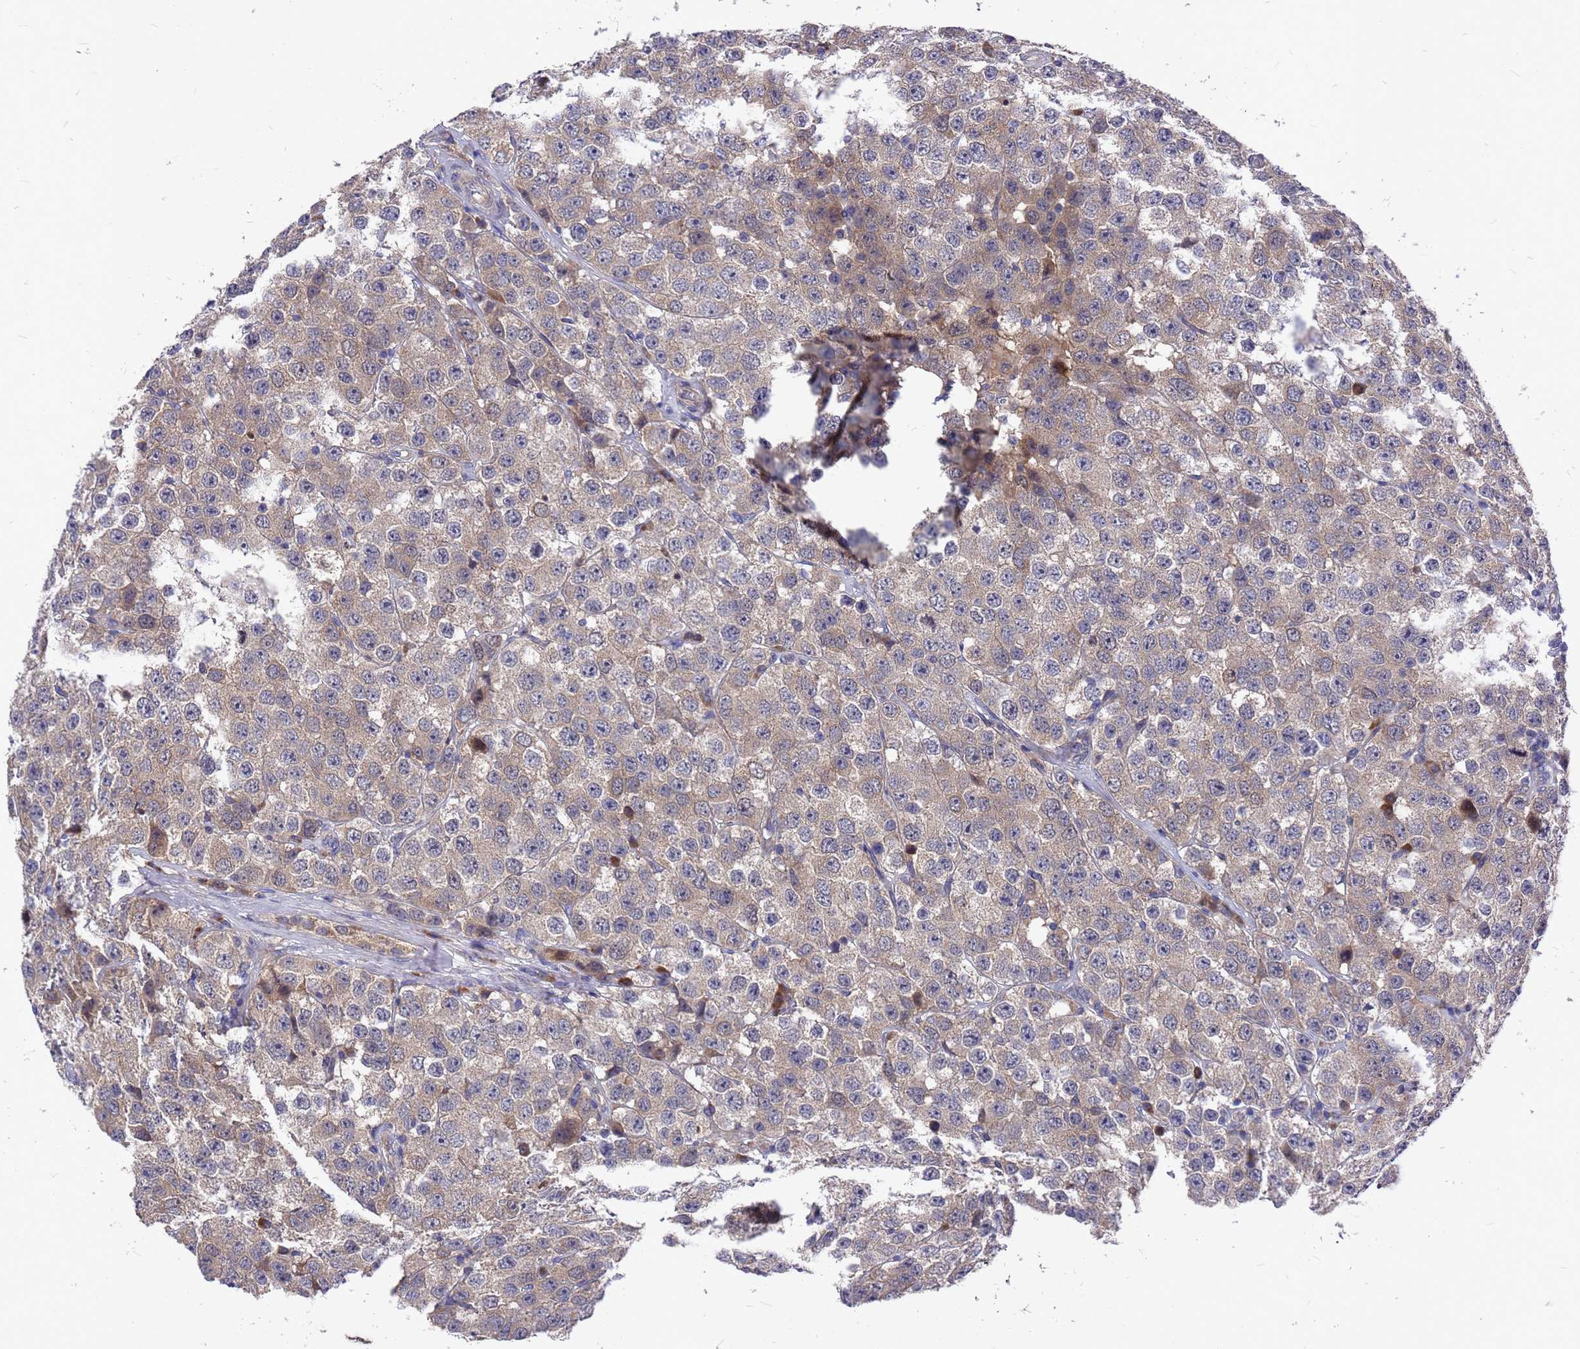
{"staining": {"intensity": "weak", "quantity": "<25%", "location": "cytoplasmic/membranous"}, "tissue": "testis cancer", "cell_type": "Tumor cells", "image_type": "cancer", "snomed": [{"axis": "morphology", "description": "Seminoma, NOS"}, {"axis": "topography", "description": "Testis"}], "caption": "The photomicrograph displays no staining of tumor cells in testis cancer. Brightfield microscopy of IHC stained with DAB (brown) and hematoxylin (blue), captured at high magnification.", "gene": "ZNF717", "patient": {"sex": "male", "age": 28}}